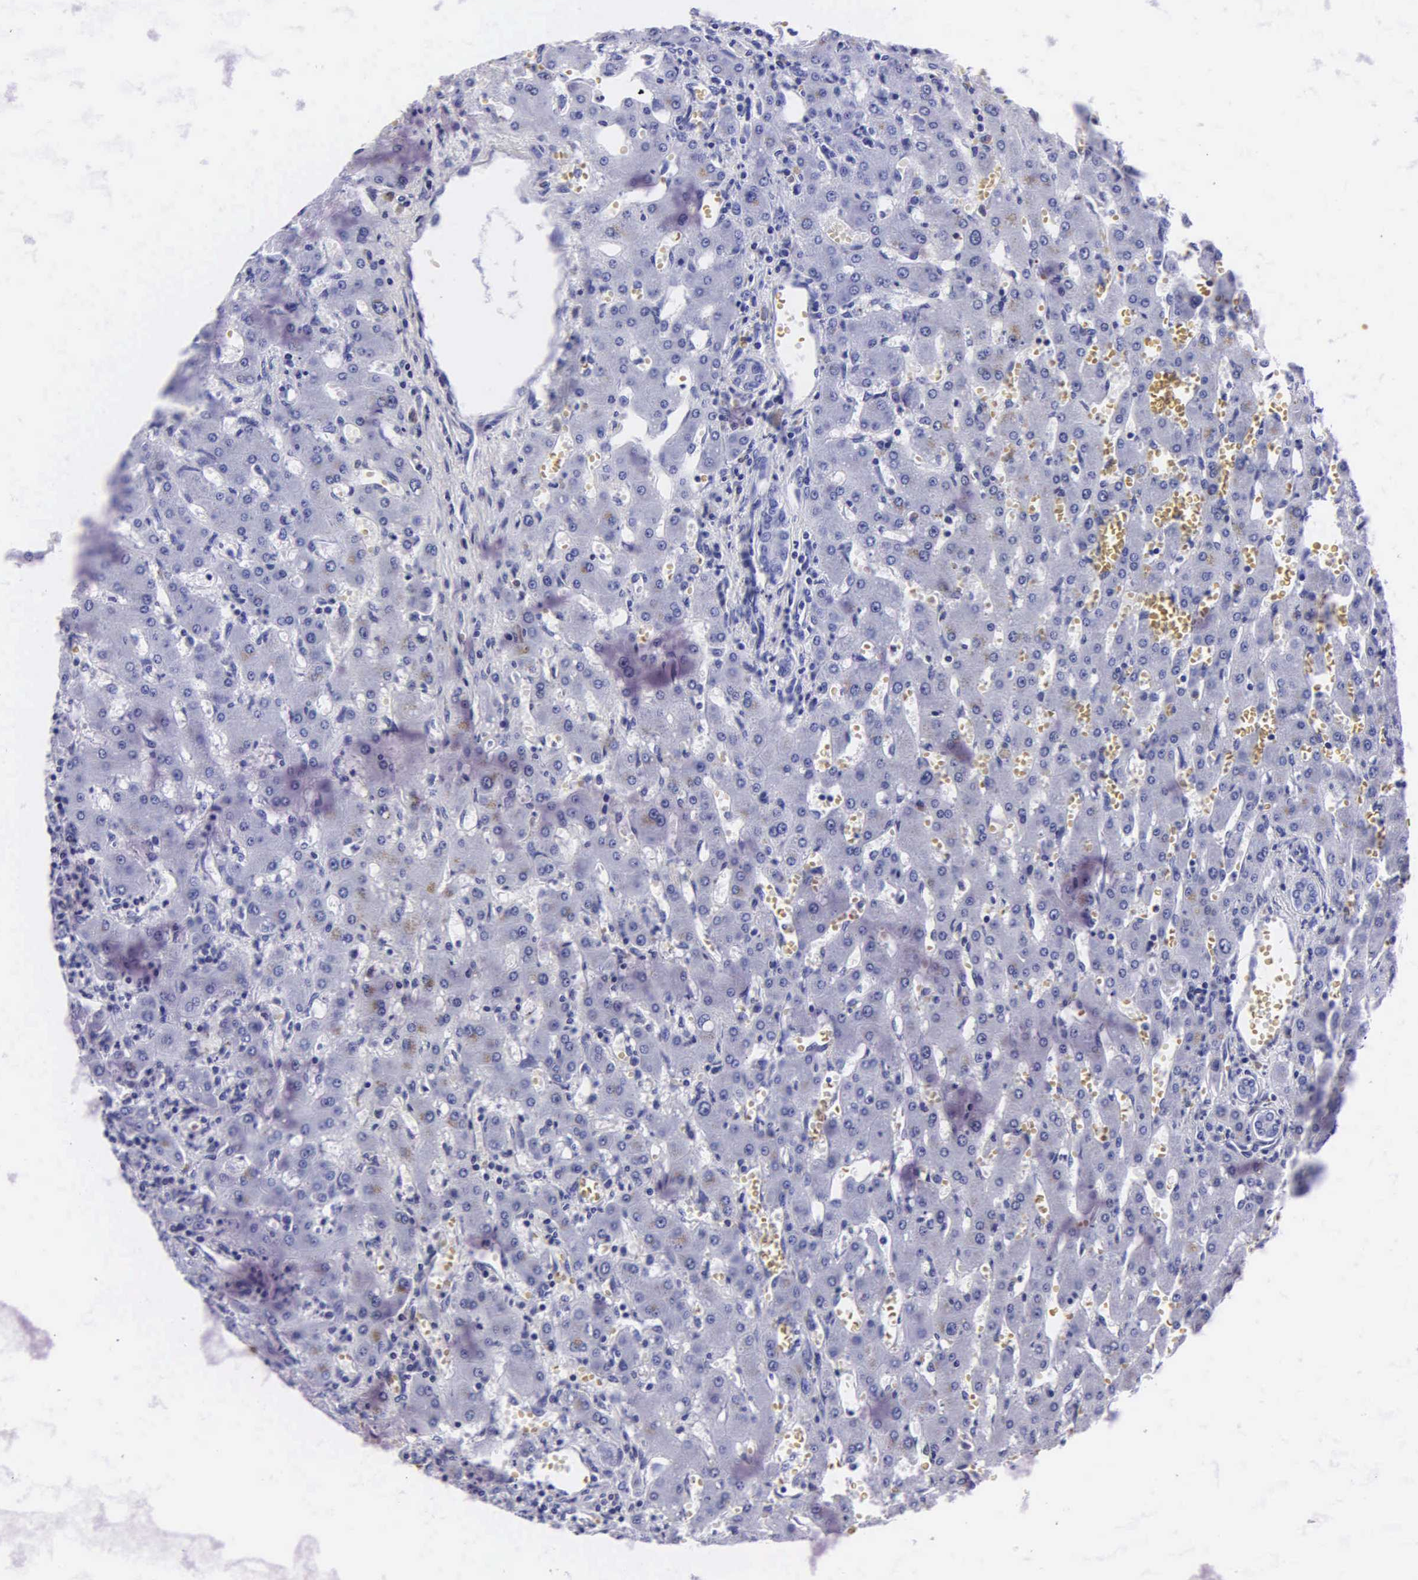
{"staining": {"intensity": "negative", "quantity": "none", "location": "none"}, "tissue": "liver", "cell_type": "Cholangiocytes", "image_type": "normal", "snomed": [{"axis": "morphology", "description": "Normal tissue, NOS"}, {"axis": "topography", "description": "Liver"}], "caption": "There is no significant positivity in cholangiocytes of liver. The staining was performed using DAB (3,3'-diaminobenzidine) to visualize the protein expression in brown, while the nuclei were stained in blue with hematoxylin (Magnification: 20x).", "gene": "MB", "patient": {"sex": "female", "age": 30}}